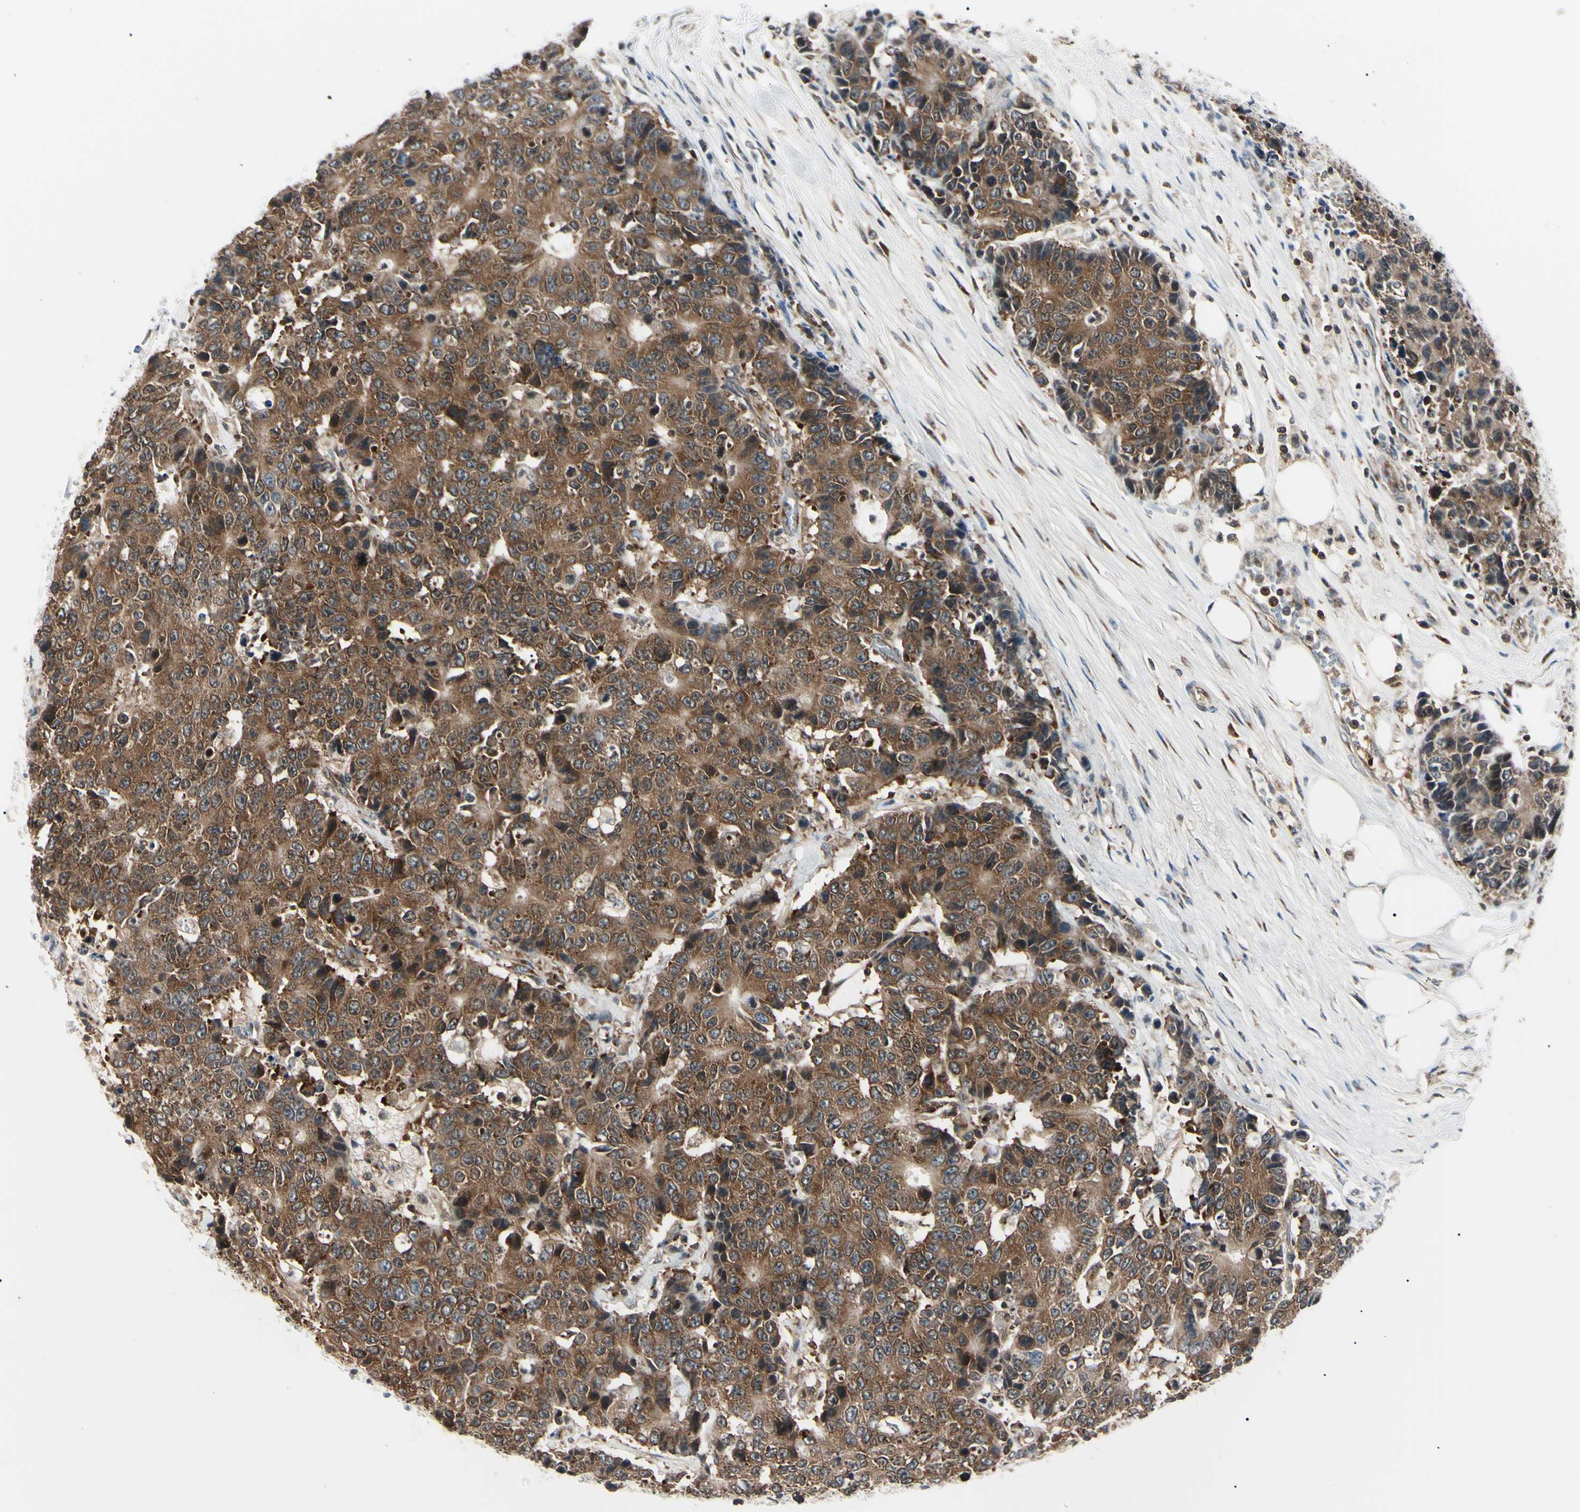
{"staining": {"intensity": "moderate", "quantity": ">75%", "location": "cytoplasmic/membranous"}, "tissue": "colorectal cancer", "cell_type": "Tumor cells", "image_type": "cancer", "snomed": [{"axis": "morphology", "description": "Adenocarcinoma, NOS"}, {"axis": "topography", "description": "Colon"}], "caption": "This image displays colorectal adenocarcinoma stained with IHC to label a protein in brown. The cytoplasmic/membranous of tumor cells show moderate positivity for the protein. Nuclei are counter-stained blue.", "gene": "MAPRE1", "patient": {"sex": "female", "age": 86}}